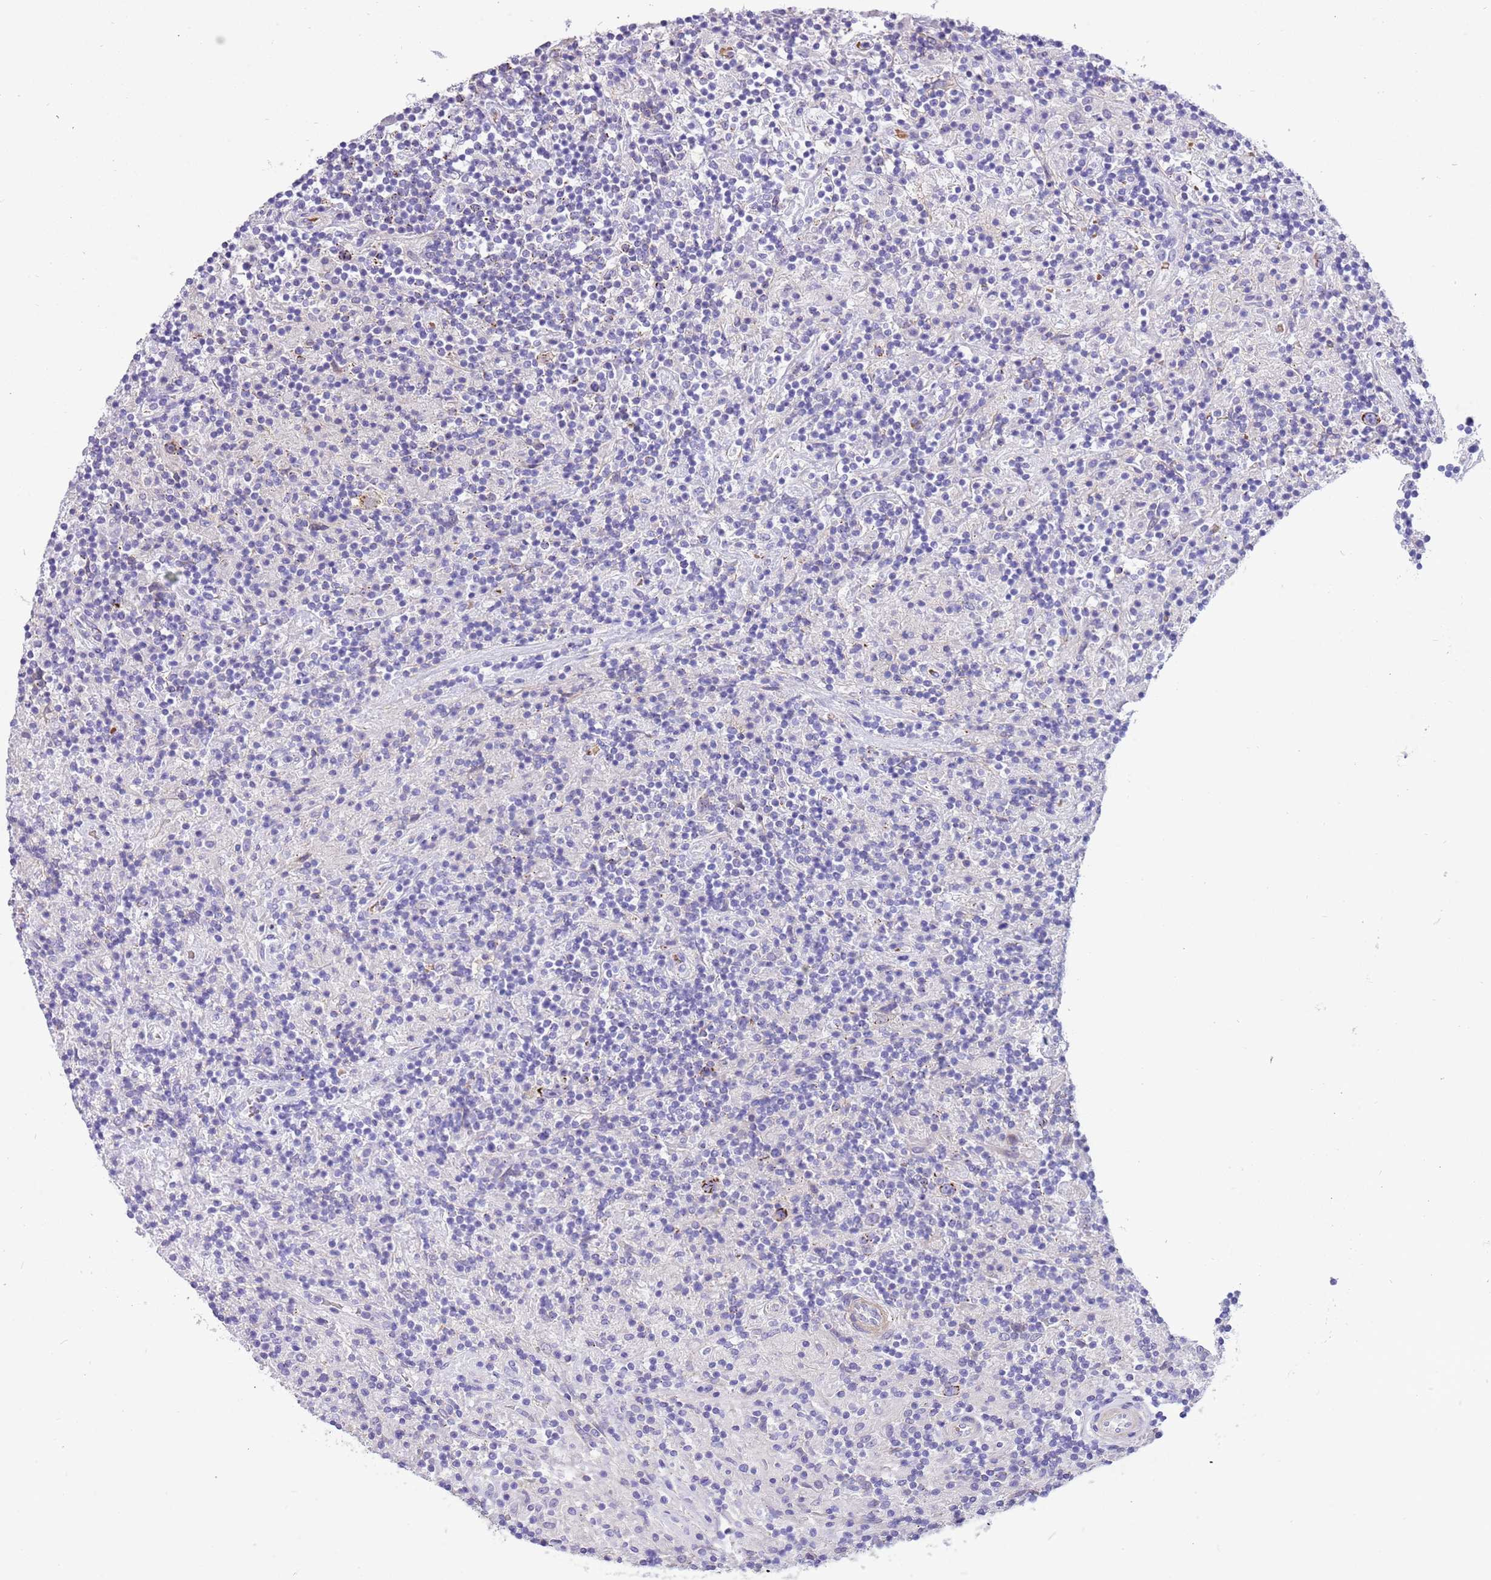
{"staining": {"intensity": "negative", "quantity": "none", "location": "none"}, "tissue": "lymphoma", "cell_type": "Tumor cells", "image_type": "cancer", "snomed": [{"axis": "morphology", "description": "Hodgkin's disease, NOS"}, {"axis": "topography", "description": "Lymph node"}], "caption": "There is no significant staining in tumor cells of Hodgkin's disease. The staining is performed using DAB (3,3'-diaminobenzidine) brown chromogen with nuclei counter-stained in using hematoxylin.", "gene": "KBTBD3", "patient": {"sex": "male", "age": 70}}